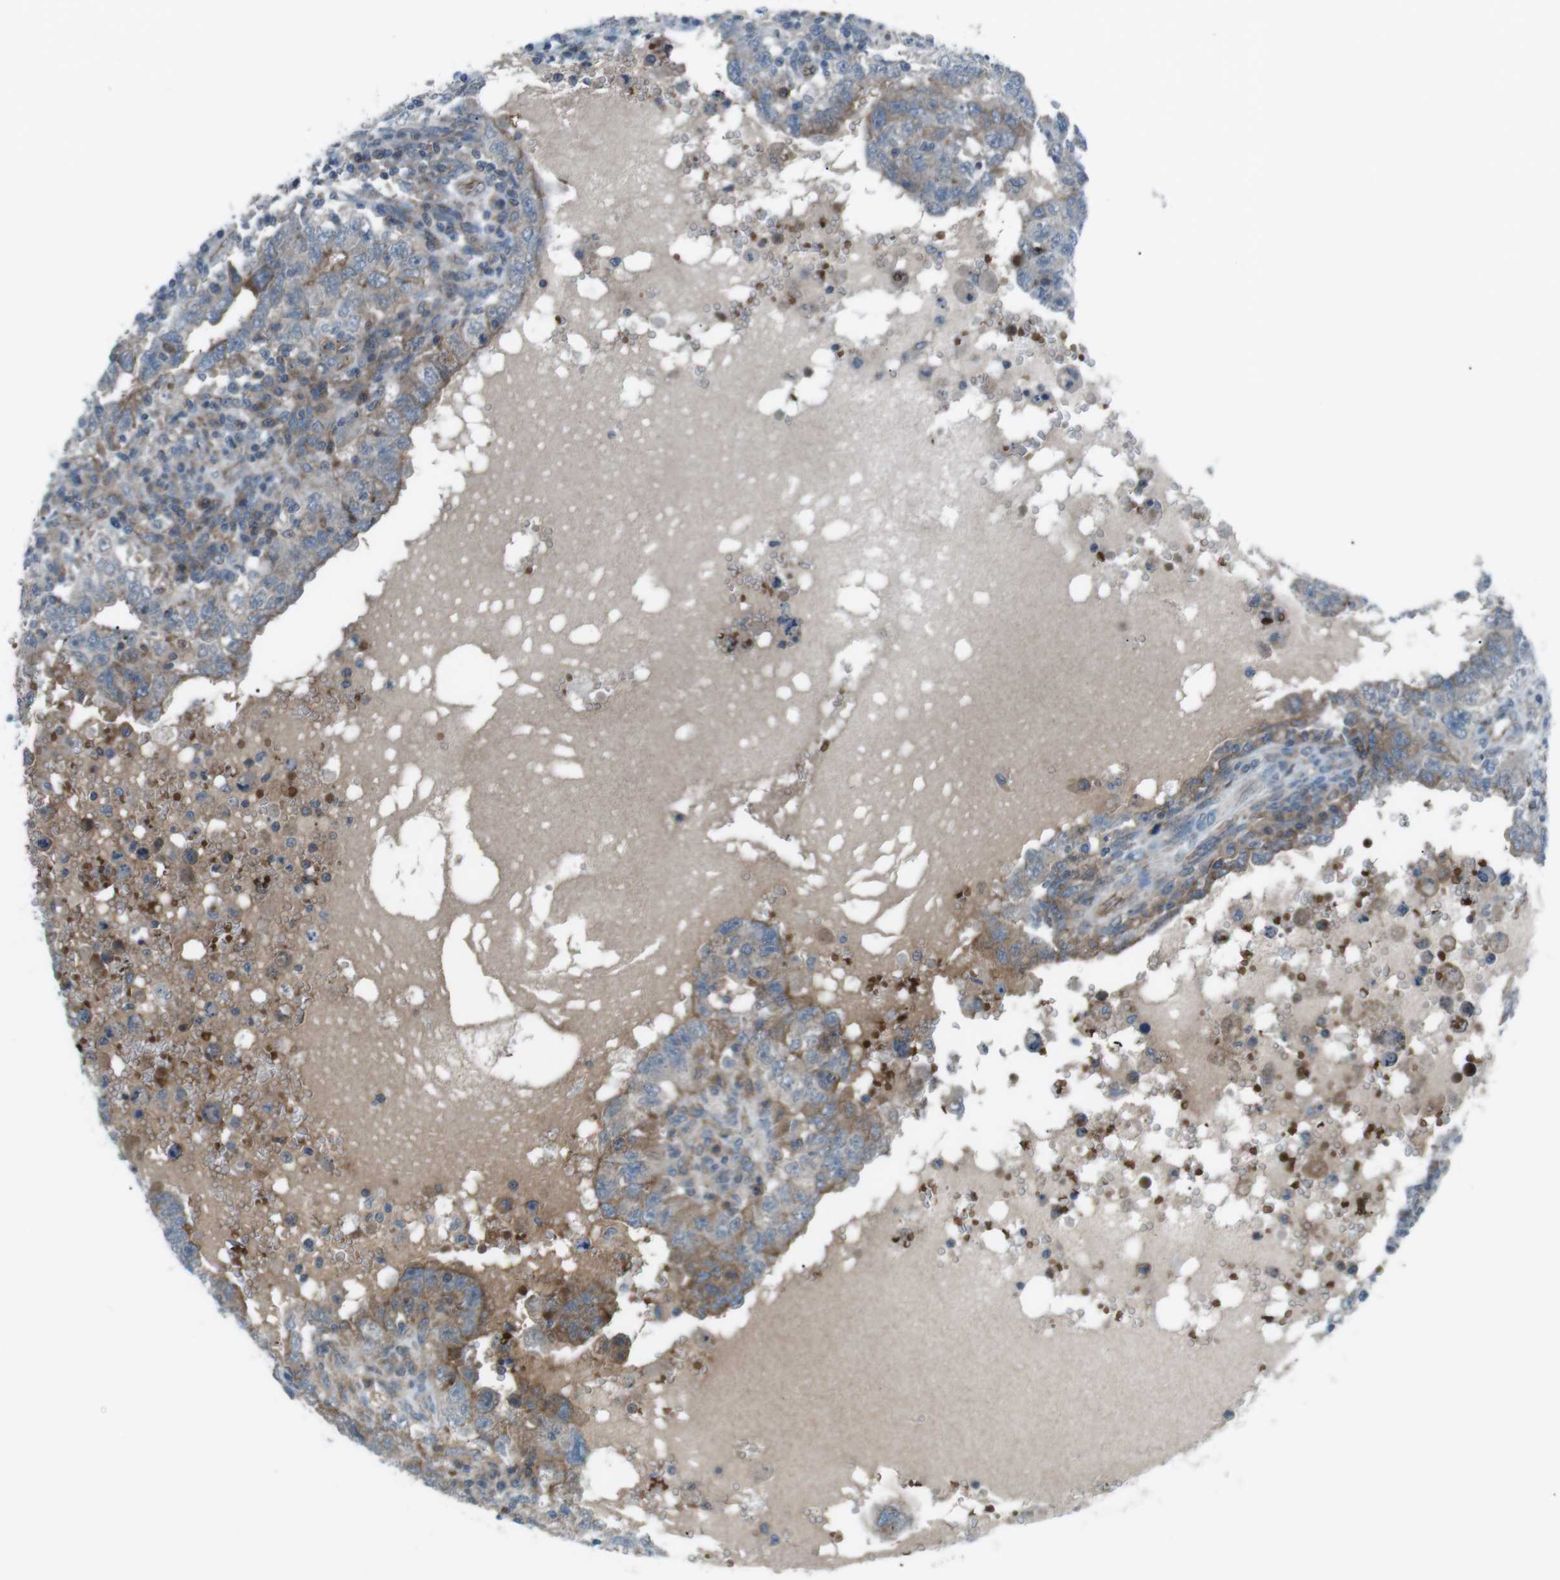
{"staining": {"intensity": "weak", "quantity": "25%-75%", "location": "cytoplasmic/membranous"}, "tissue": "testis cancer", "cell_type": "Tumor cells", "image_type": "cancer", "snomed": [{"axis": "morphology", "description": "Carcinoma, Embryonal, NOS"}, {"axis": "topography", "description": "Testis"}], "caption": "Testis cancer was stained to show a protein in brown. There is low levels of weak cytoplasmic/membranous expression in approximately 25%-75% of tumor cells.", "gene": "SPTA1", "patient": {"sex": "male", "age": 26}}